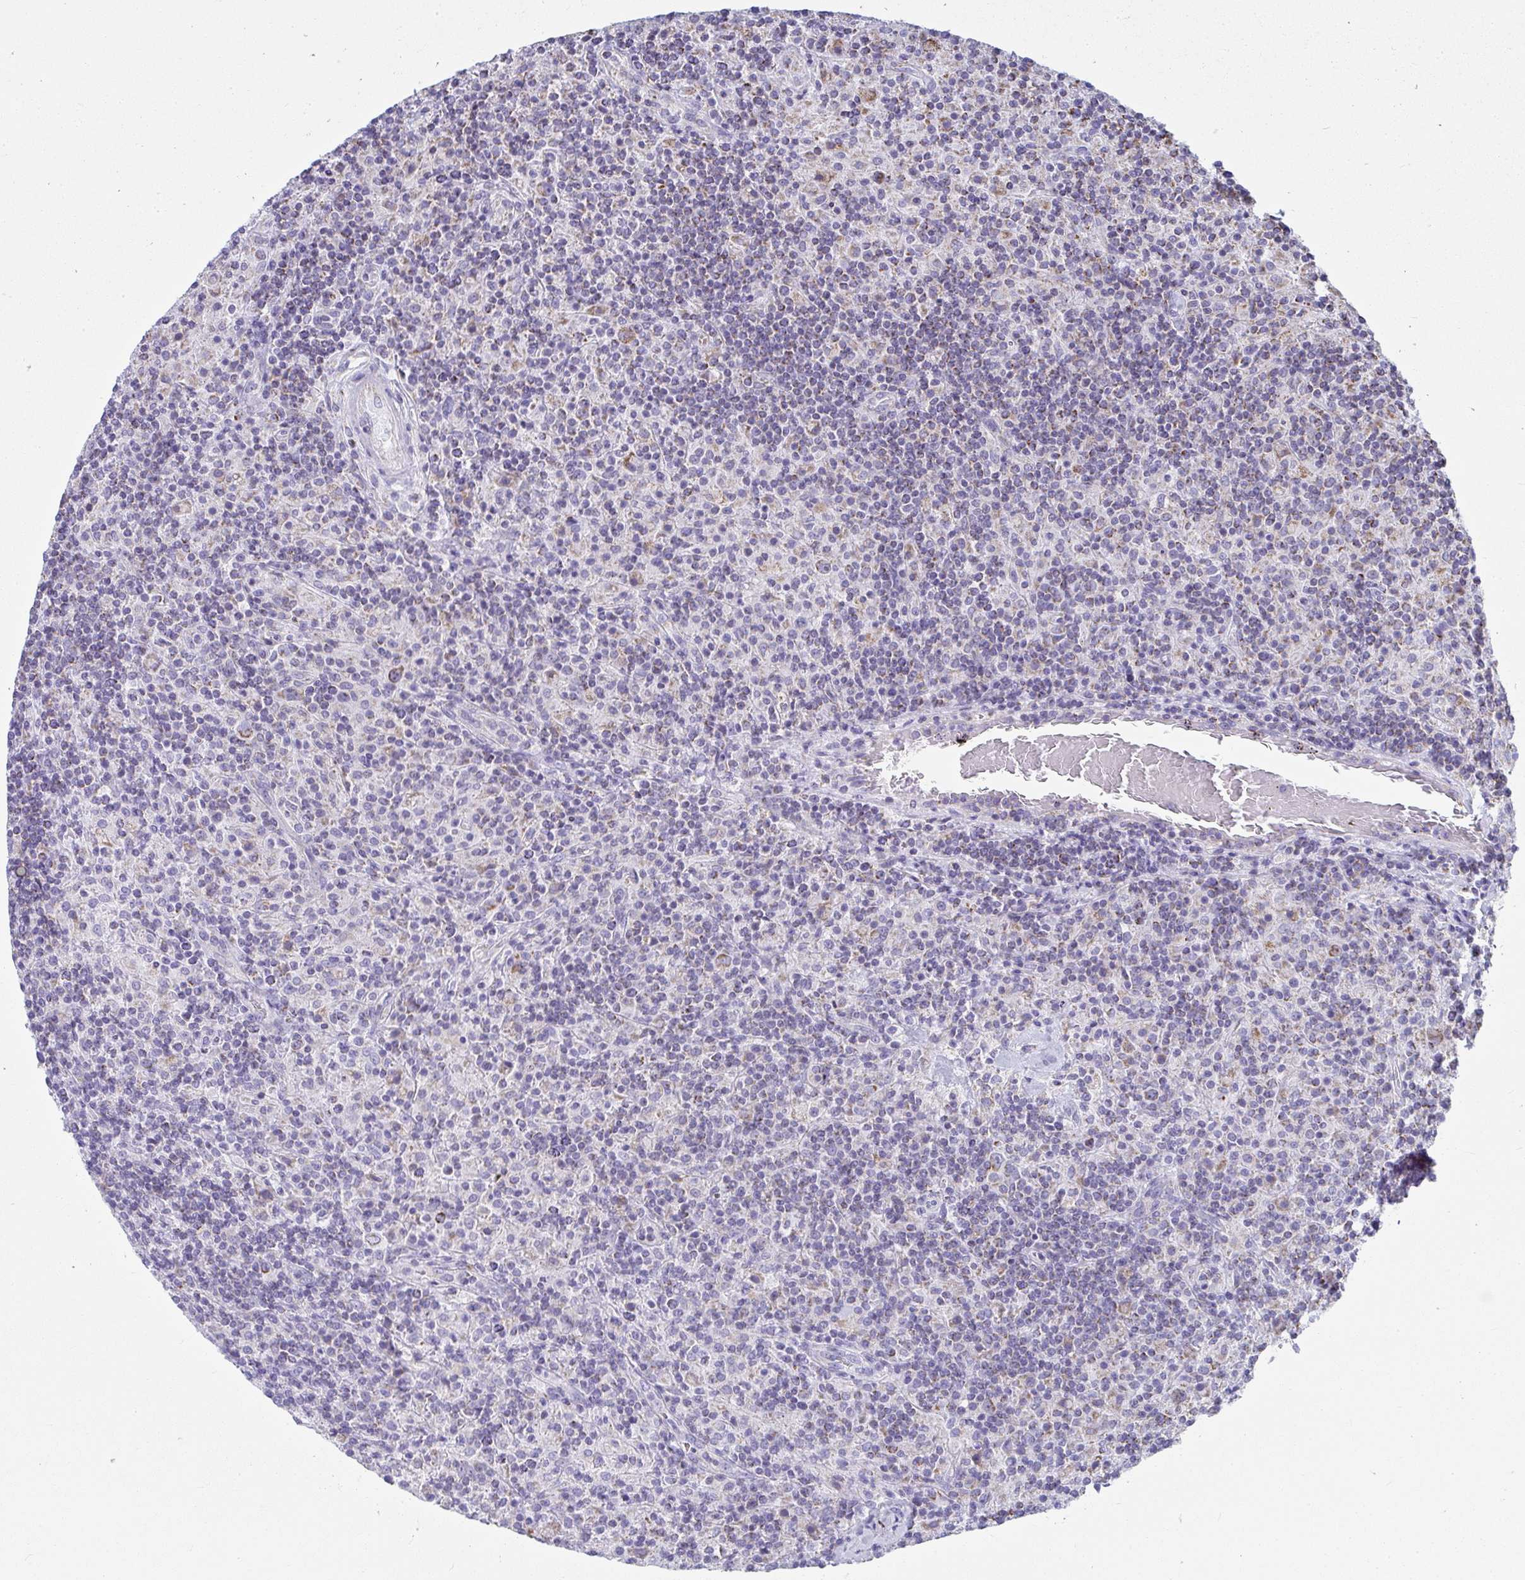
{"staining": {"intensity": "negative", "quantity": "none", "location": "none"}, "tissue": "lymphoma", "cell_type": "Tumor cells", "image_type": "cancer", "snomed": [{"axis": "morphology", "description": "Hodgkin's disease, NOS"}, {"axis": "topography", "description": "Lymph node"}], "caption": "Immunohistochemistry micrograph of neoplastic tissue: human lymphoma stained with DAB (3,3'-diaminobenzidine) demonstrates no significant protein expression in tumor cells.", "gene": "SLC6A1", "patient": {"sex": "male", "age": 70}}